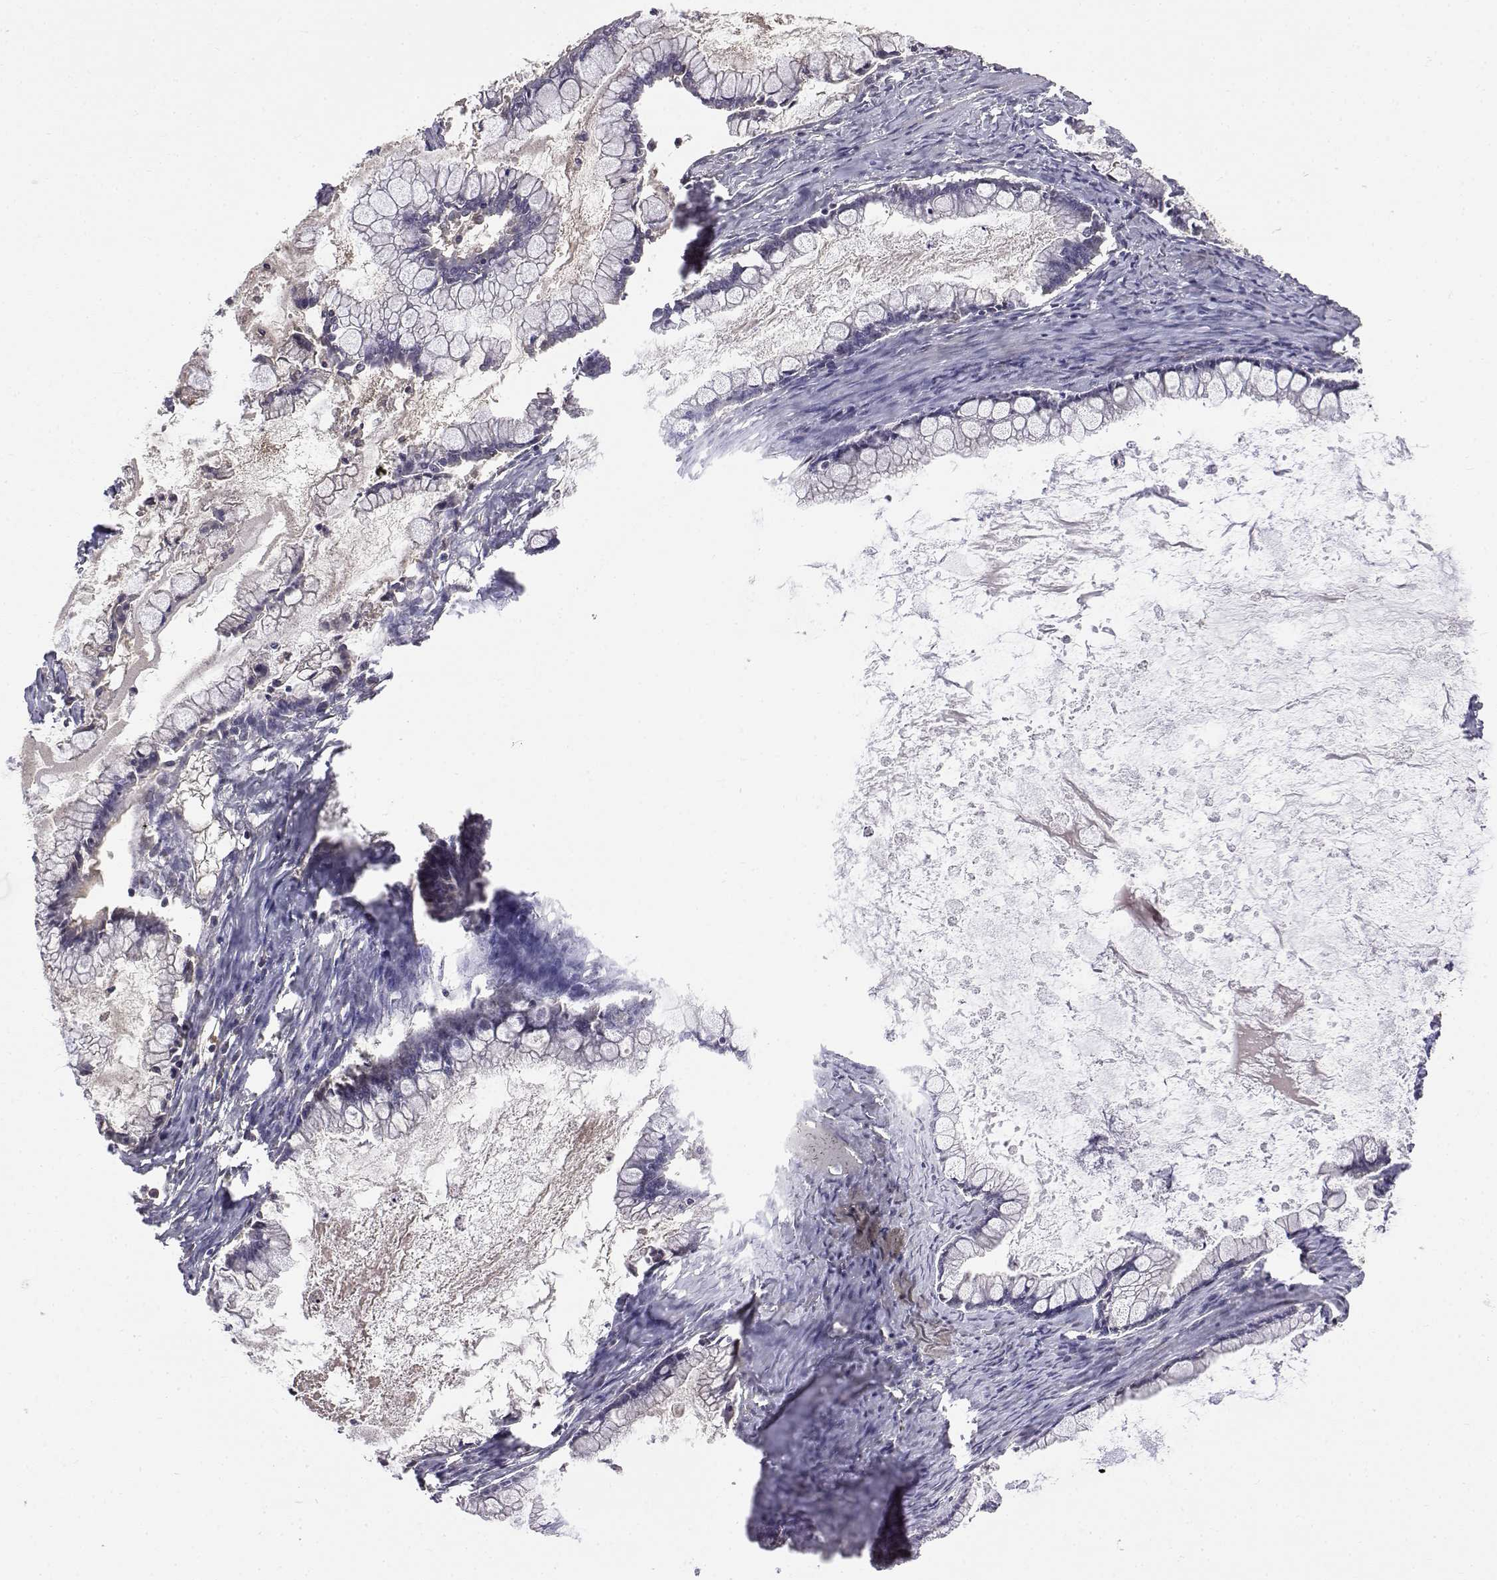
{"staining": {"intensity": "negative", "quantity": "none", "location": "none"}, "tissue": "ovarian cancer", "cell_type": "Tumor cells", "image_type": "cancer", "snomed": [{"axis": "morphology", "description": "Cystadenocarcinoma, mucinous, NOS"}, {"axis": "topography", "description": "Ovary"}], "caption": "This is an IHC histopathology image of human ovarian cancer. There is no positivity in tumor cells.", "gene": "ITGA7", "patient": {"sex": "female", "age": 67}}